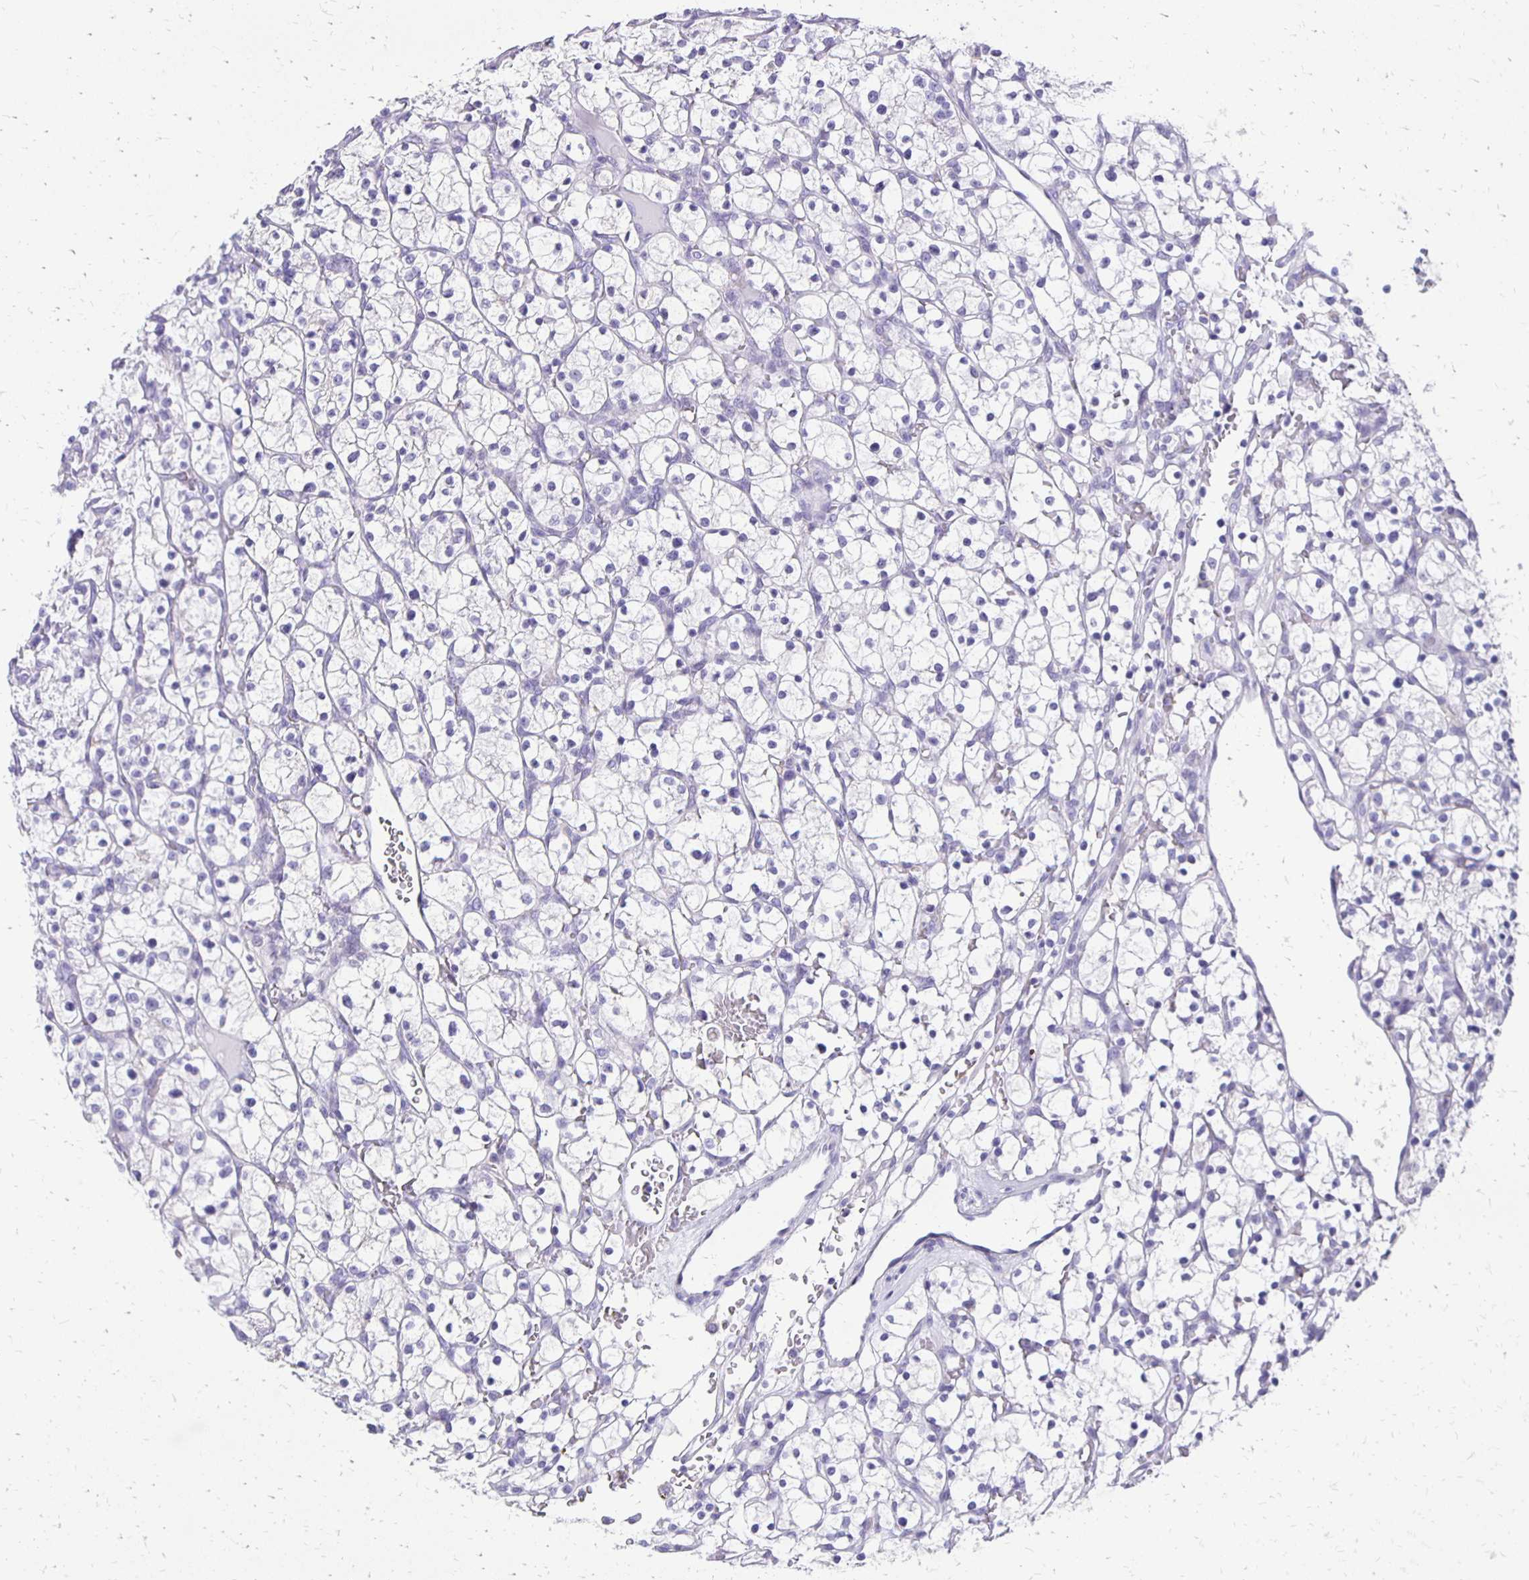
{"staining": {"intensity": "negative", "quantity": "none", "location": "none"}, "tissue": "renal cancer", "cell_type": "Tumor cells", "image_type": "cancer", "snomed": [{"axis": "morphology", "description": "Adenocarcinoma, NOS"}, {"axis": "topography", "description": "Kidney"}], "caption": "Immunohistochemistry of human renal cancer (adenocarcinoma) reveals no positivity in tumor cells. (Immunohistochemistry, brightfield microscopy, high magnification).", "gene": "ANKRD45", "patient": {"sex": "female", "age": 64}}